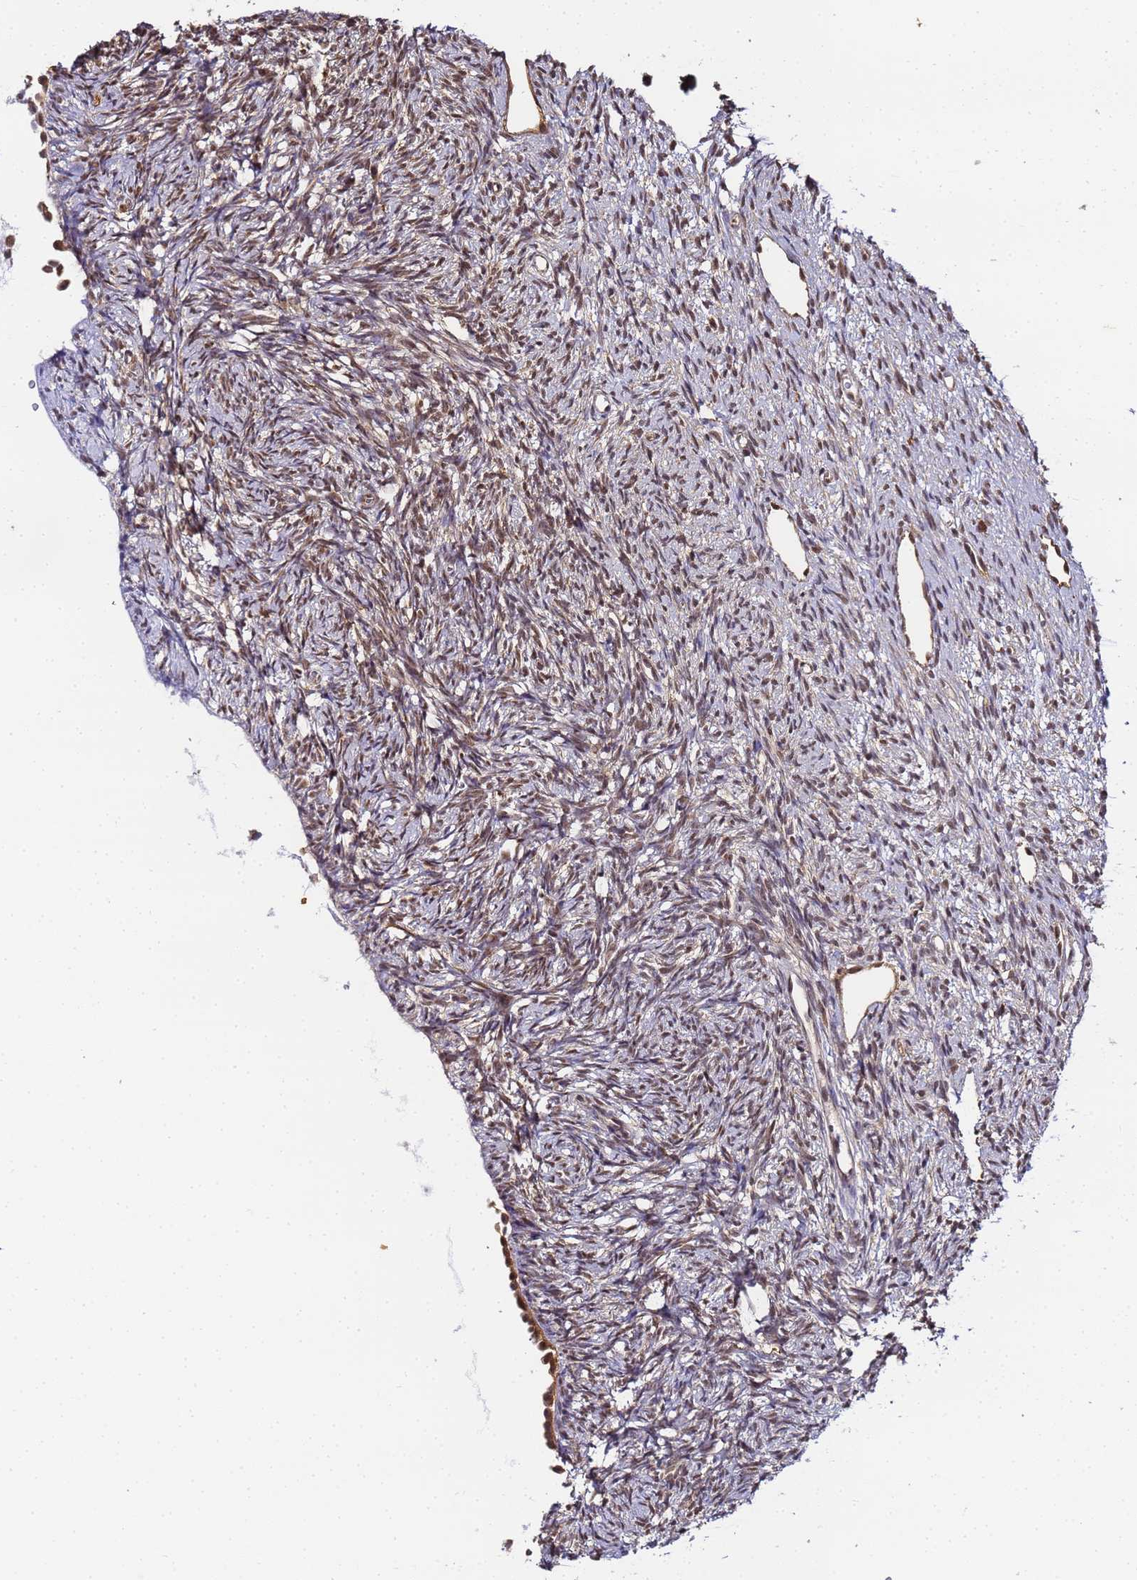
{"staining": {"intensity": "moderate", "quantity": ">75%", "location": "cytoplasmic/membranous,nuclear"}, "tissue": "ovary", "cell_type": "Follicle cells", "image_type": "normal", "snomed": [{"axis": "morphology", "description": "Normal tissue, NOS"}, {"axis": "topography", "description": "Ovary"}], "caption": "Approximately >75% of follicle cells in benign human ovary exhibit moderate cytoplasmic/membranous,nuclear protein staining as visualized by brown immunohistochemical staining.", "gene": "PPP4C", "patient": {"sex": "female", "age": 51}}